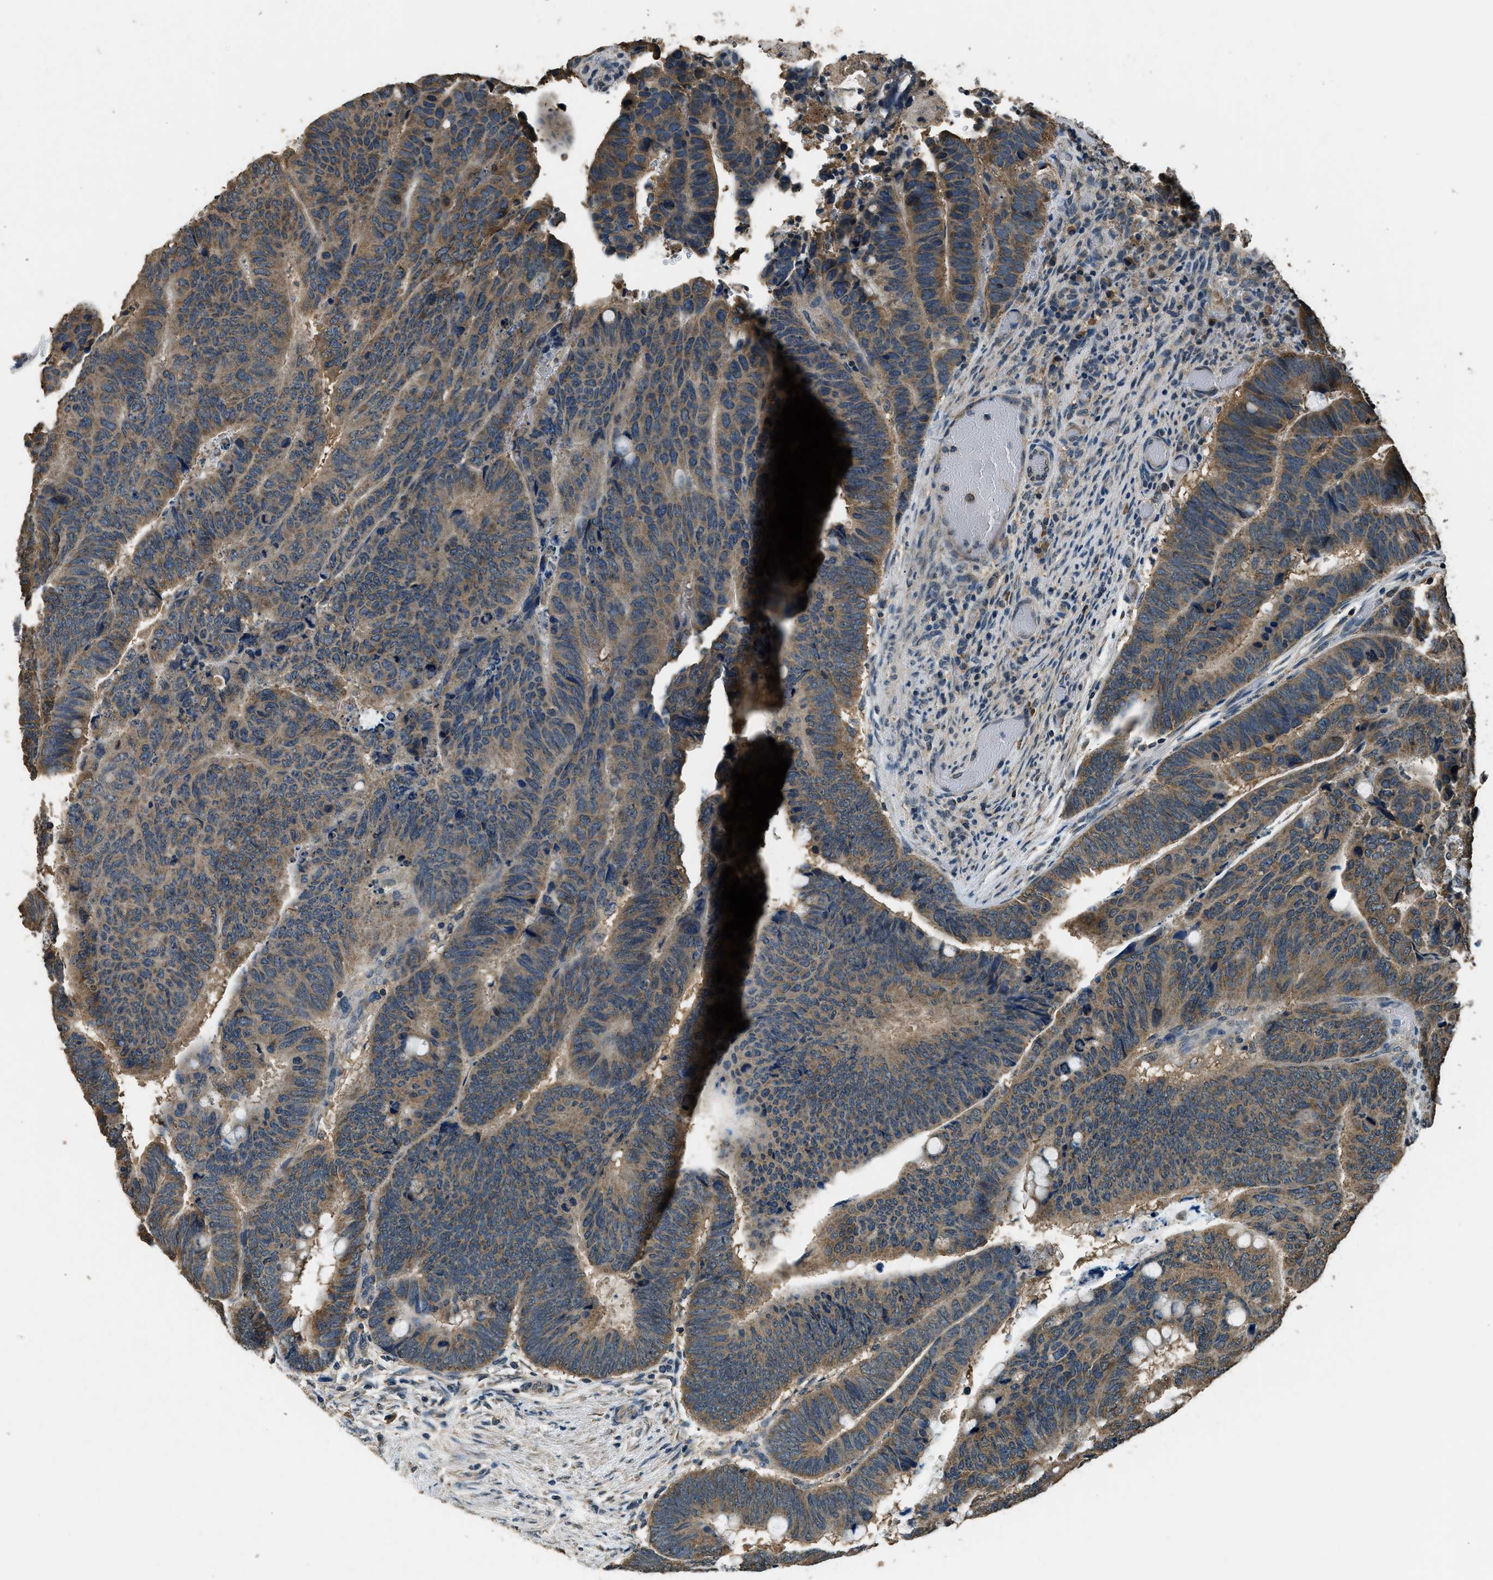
{"staining": {"intensity": "moderate", "quantity": ">75%", "location": "cytoplasmic/membranous"}, "tissue": "colorectal cancer", "cell_type": "Tumor cells", "image_type": "cancer", "snomed": [{"axis": "morphology", "description": "Normal tissue, NOS"}, {"axis": "morphology", "description": "Adenocarcinoma, NOS"}, {"axis": "topography", "description": "Rectum"}], "caption": "Colorectal adenocarcinoma was stained to show a protein in brown. There is medium levels of moderate cytoplasmic/membranous expression in about >75% of tumor cells.", "gene": "SALL3", "patient": {"sex": "male", "age": 92}}